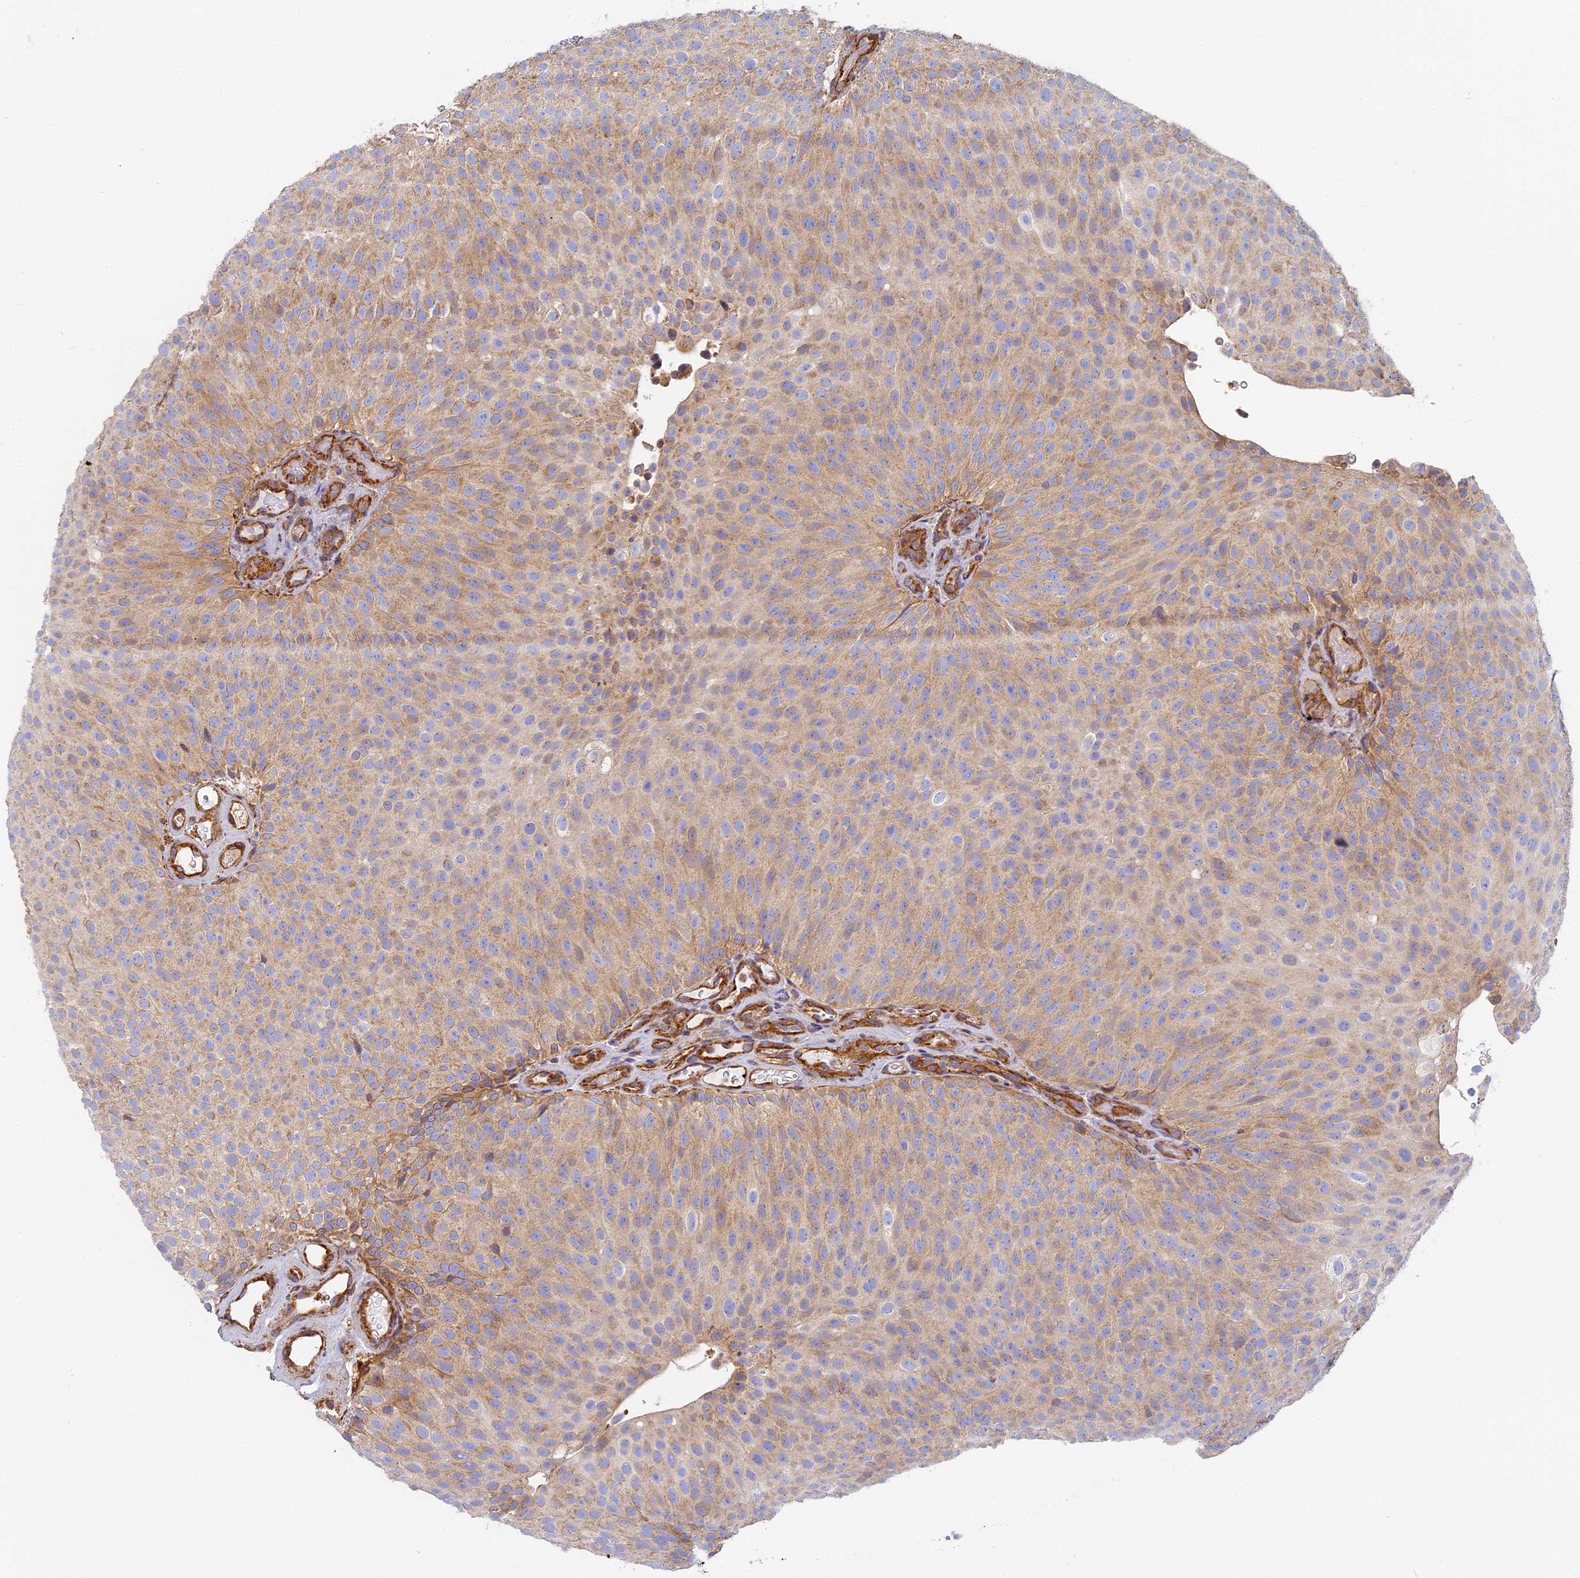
{"staining": {"intensity": "weak", "quantity": ">75%", "location": "cytoplasmic/membranous"}, "tissue": "urothelial cancer", "cell_type": "Tumor cells", "image_type": "cancer", "snomed": [{"axis": "morphology", "description": "Urothelial carcinoma, Low grade"}, {"axis": "topography", "description": "Urinary bladder"}], "caption": "Low-grade urothelial carcinoma was stained to show a protein in brown. There is low levels of weak cytoplasmic/membranous expression in approximately >75% of tumor cells. (DAB = brown stain, brightfield microscopy at high magnification).", "gene": "DDA1", "patient": {"sex": "male", "age": 78}}